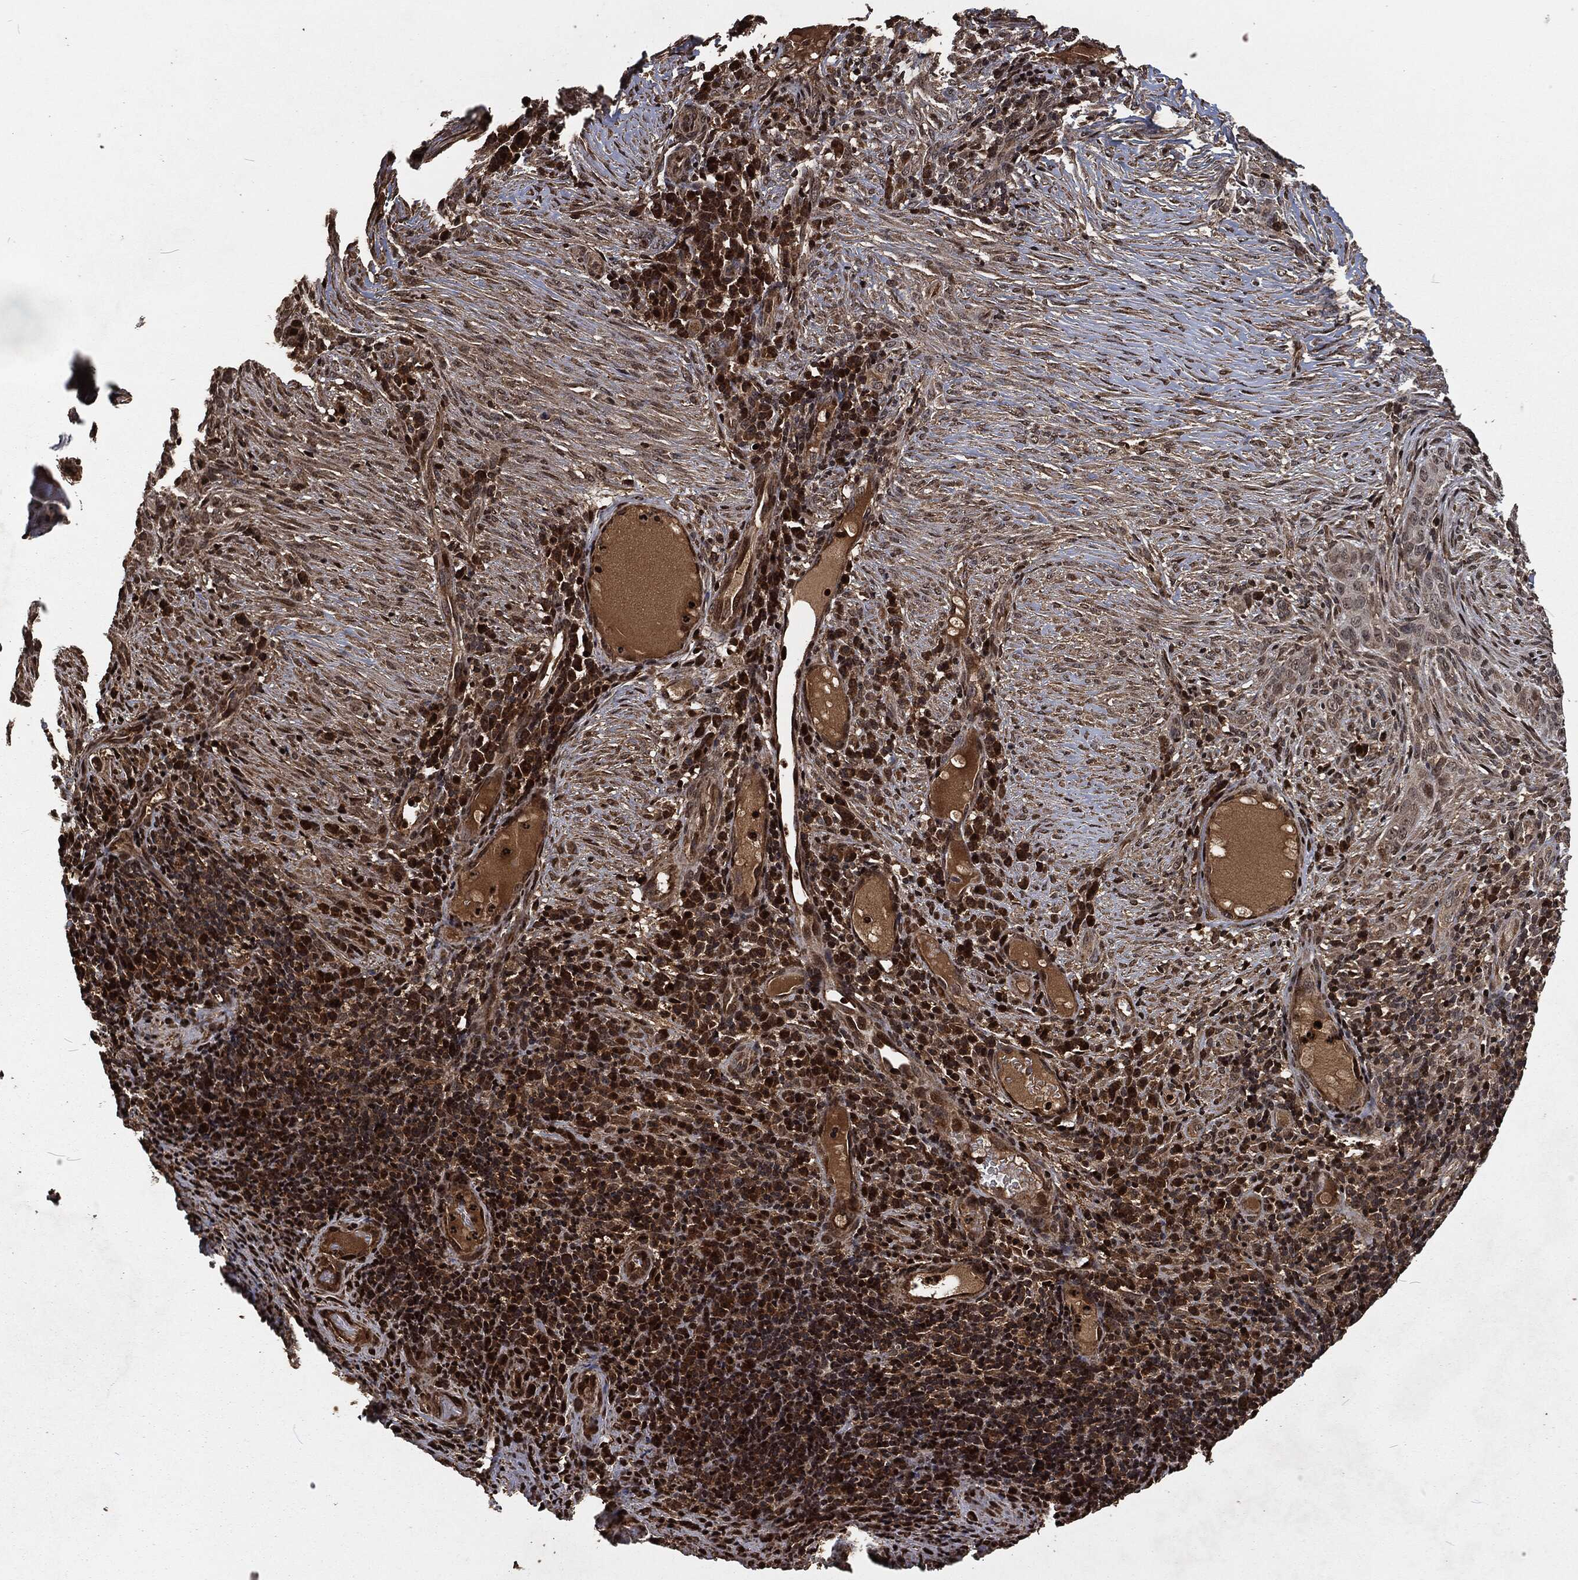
{"staining": {"intensity": "strong", "quantity": "<25%", "location": "nuclear"}, "tissue": "skin cancer", "cell_type": "Tumor cells", "image_type": "cancer", "snomed": [{"axis": "morphology", "description": "Squamous cell carcinoma, NOS"}, {"axis": "topography", "description": "Skin"}], "caption": "Immunohistochemical staining of skin cancer displays medium levels of strong nuclear staining in approximately <25% of tumor cells. The staining was performed using DAB, with brown indicating positive protein expression. Nuclei are stained blue with hematoxylin.", "gene": "SNAI1", "patient": {"sex": "male", "age": 88}}